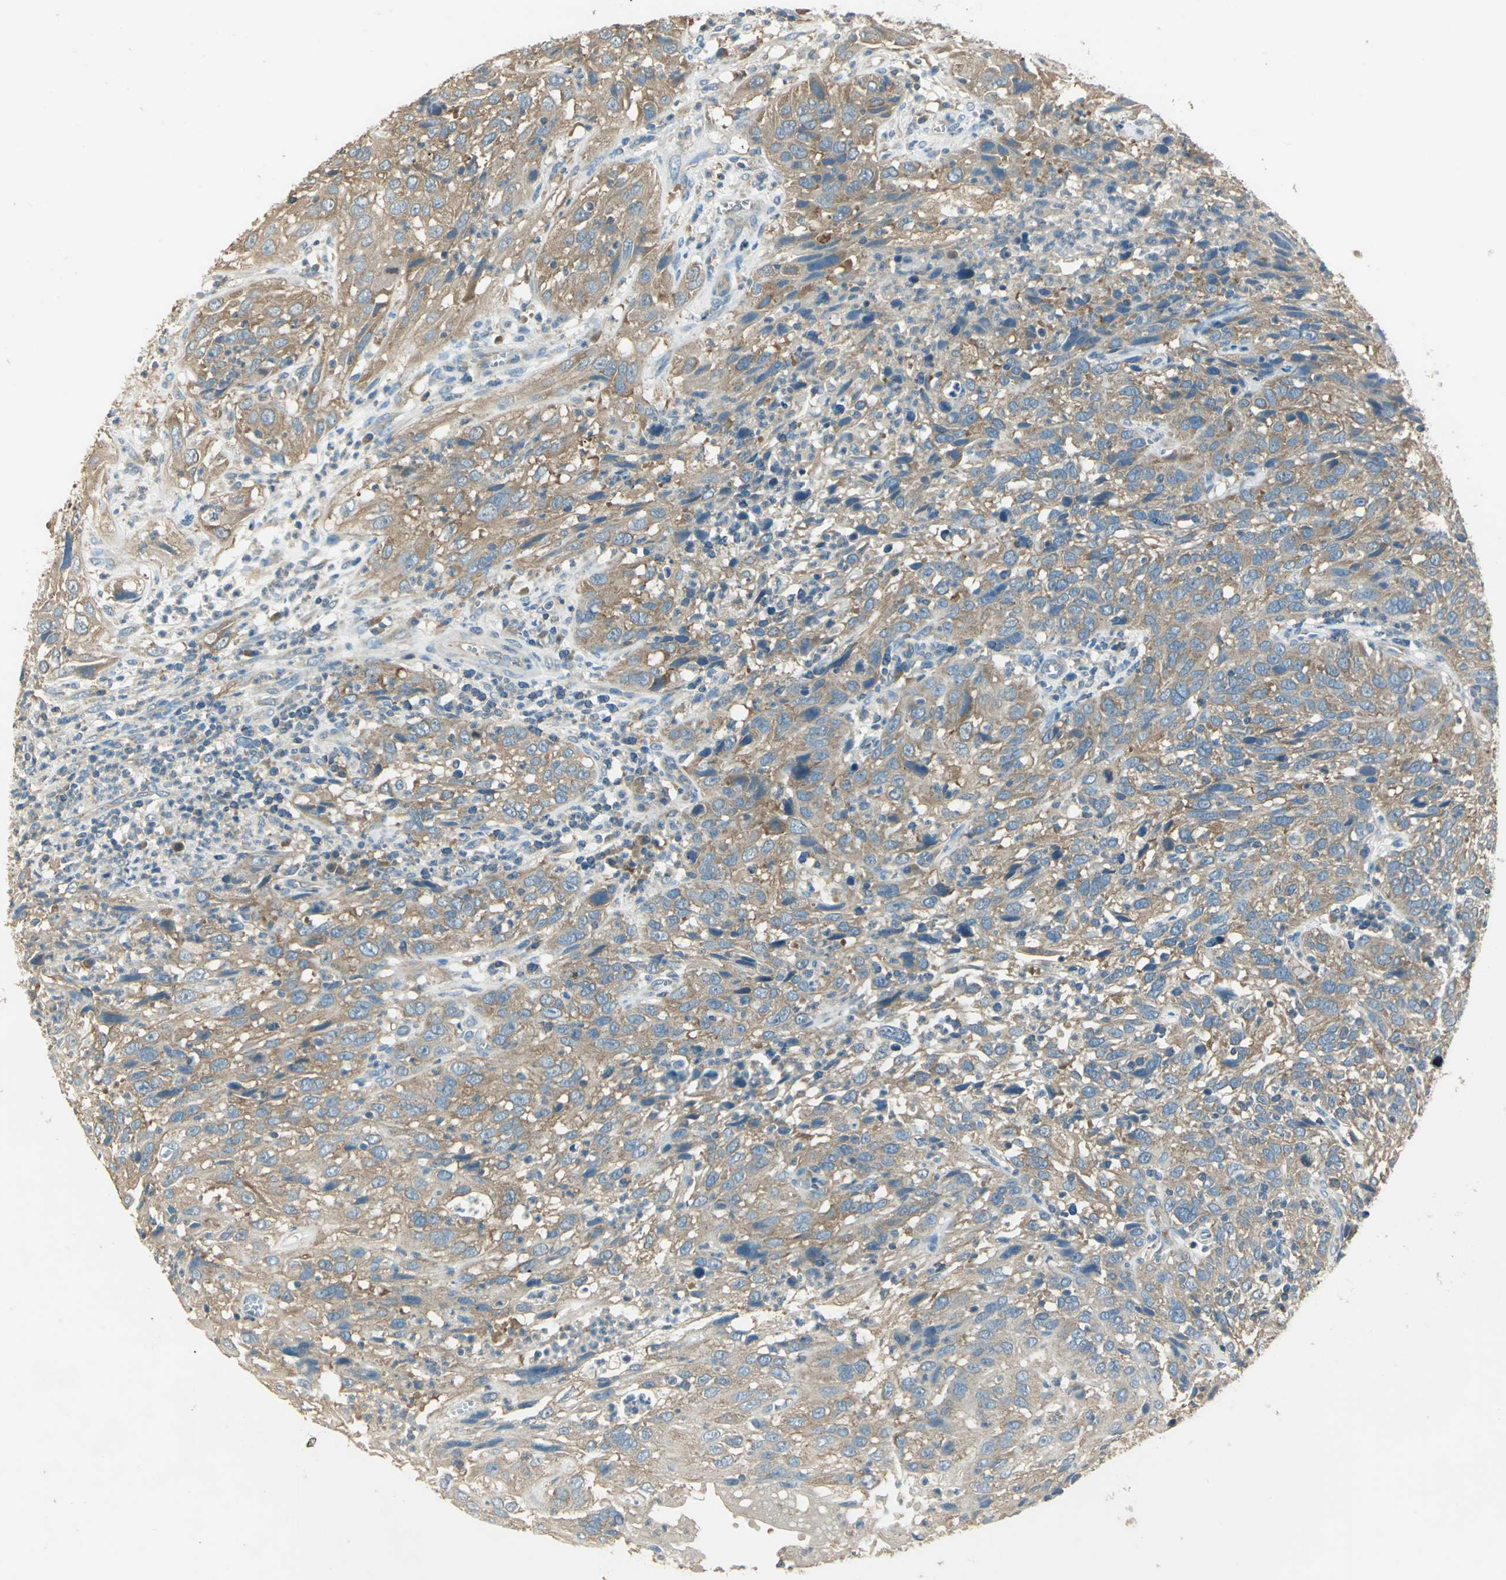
{"staining": {"intensity": "moderate", "quantity": ">75%", "location": "cytoplasmic/membranous"}, "tissue": "cervical cancer", "cell_type": "Tumor cells", "image_type": "cancer", "snomed": [{"axis": "morphology", "description": "Squamous cell carcinoma, NOS"}, {"axis": "topography", "description": "Cervix"}], "caption": "Immunohistochemical staining of human cervical cancer displays moderate cytoplasmic/membranous protein expression in approximately >75% of tumor cells. Using DAB (3,3'-diaminobenzidine) (brown) and hematoxylin (blue) stains, captured at high magnification using brightfield microscopy.", "gene": "SHC2", "patient": {"sex": "female", "age": 32}}